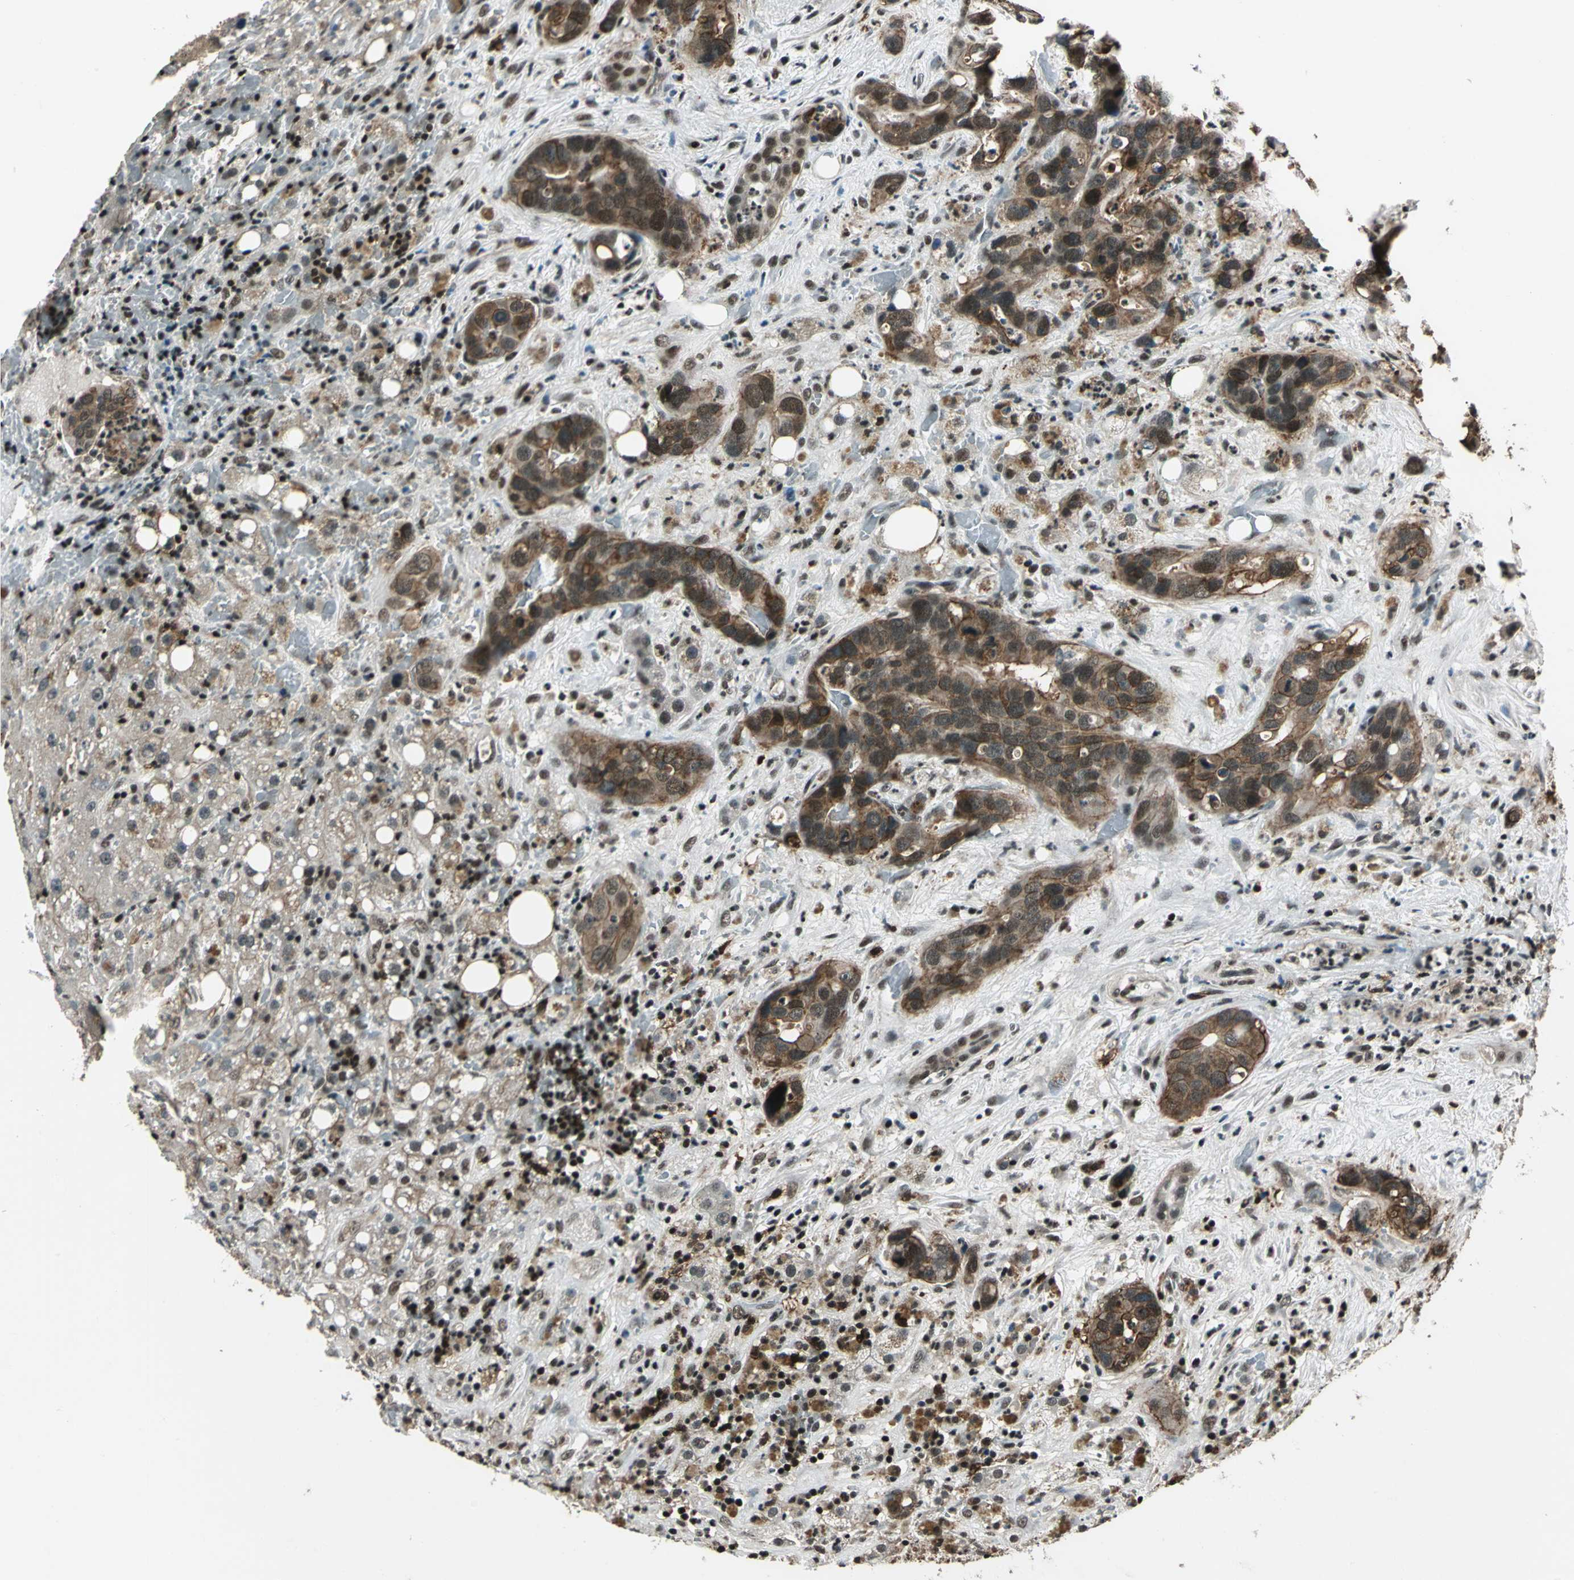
{"staining": {"intensity": "moderate", "quantity": ">75%", "location": "cytoplasmic/membranous,nuclear"}, "tissue": "liver cancer", "cell_type": "Tumor cells", "image_type": "cancer", "snomed": [{"axis": "morphology", "description": "Cholangiocarcinoma"}, {"axis": "topography", "description": "Liver"}], "caption": "Immunohistochemistry (IHC) (DAB) staining of cholangiocarcinoma (liver) shows moderate cytoplasmic/membranous and nuclear protein positivity in about >75% of tumor cells.", "gene": "NR2C2", "patient": {"sex": "female", "age": 65}}